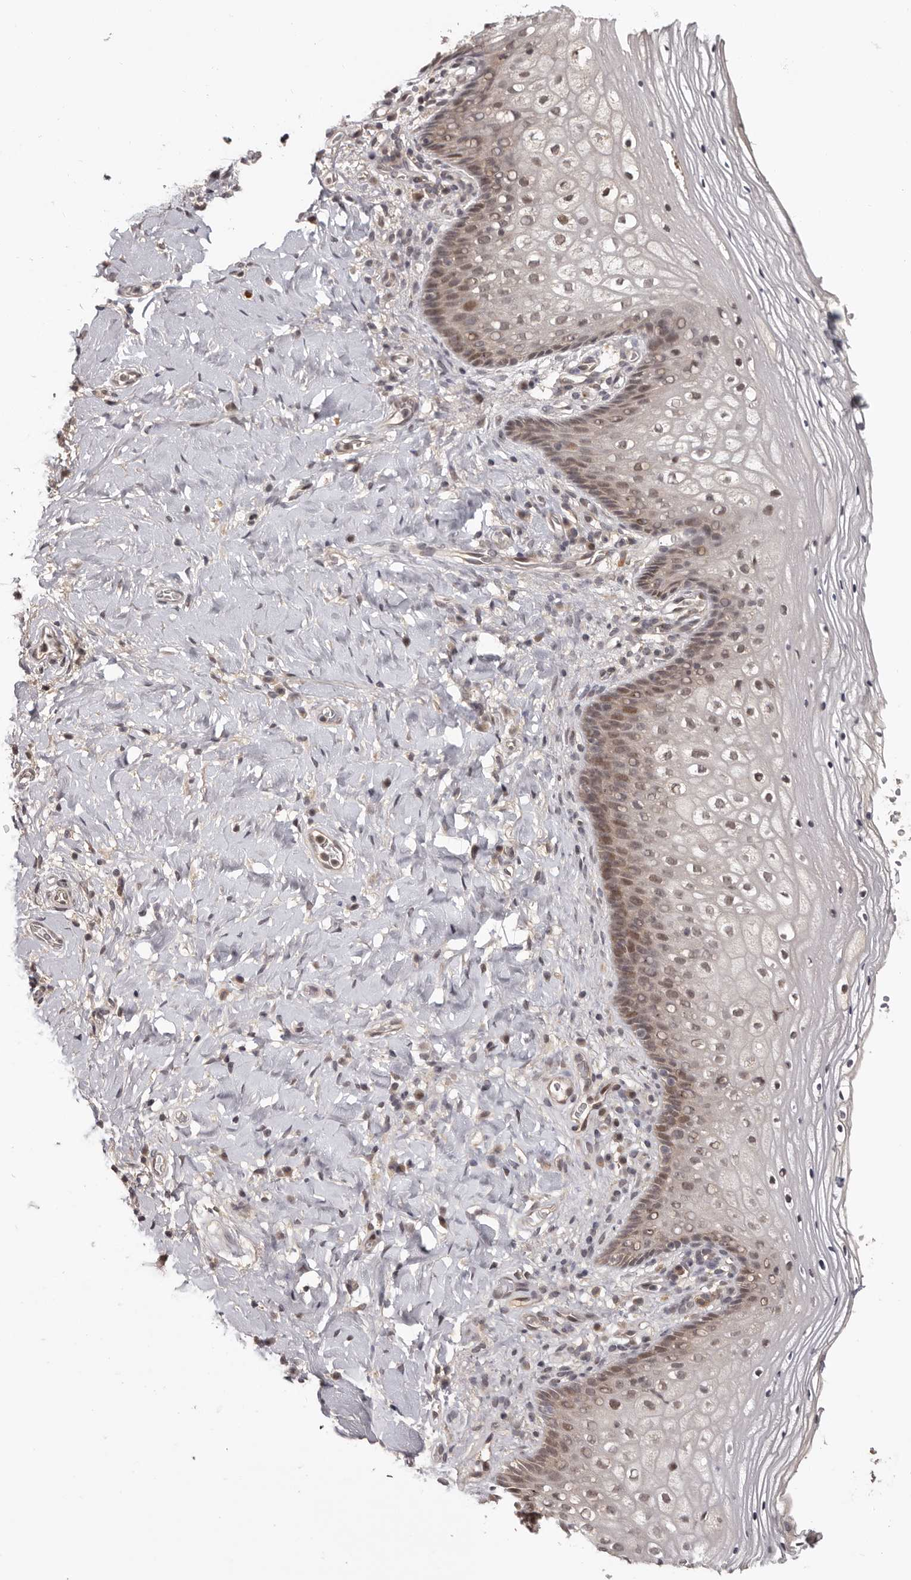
{"staining": {"intensity": "moderate", "quantity": ">75%", "location": "nuclear"}, "tissue": "vagina", "cell_type": "Squamous epithelial cells", "image_type": "normal", "snomed": [{"axis": "morphology", "description": "Normal tissue, NOS"}, {"axis": "topography", "description": "Vagina"}], "caption": "This micrograph exhibits IHC staining of benign vagina, with medium moderate nuclear staining in about >75% of squamous epithelial cells.", "gene": "TBX5", "patient": {"sex": "female", "age": 60}}